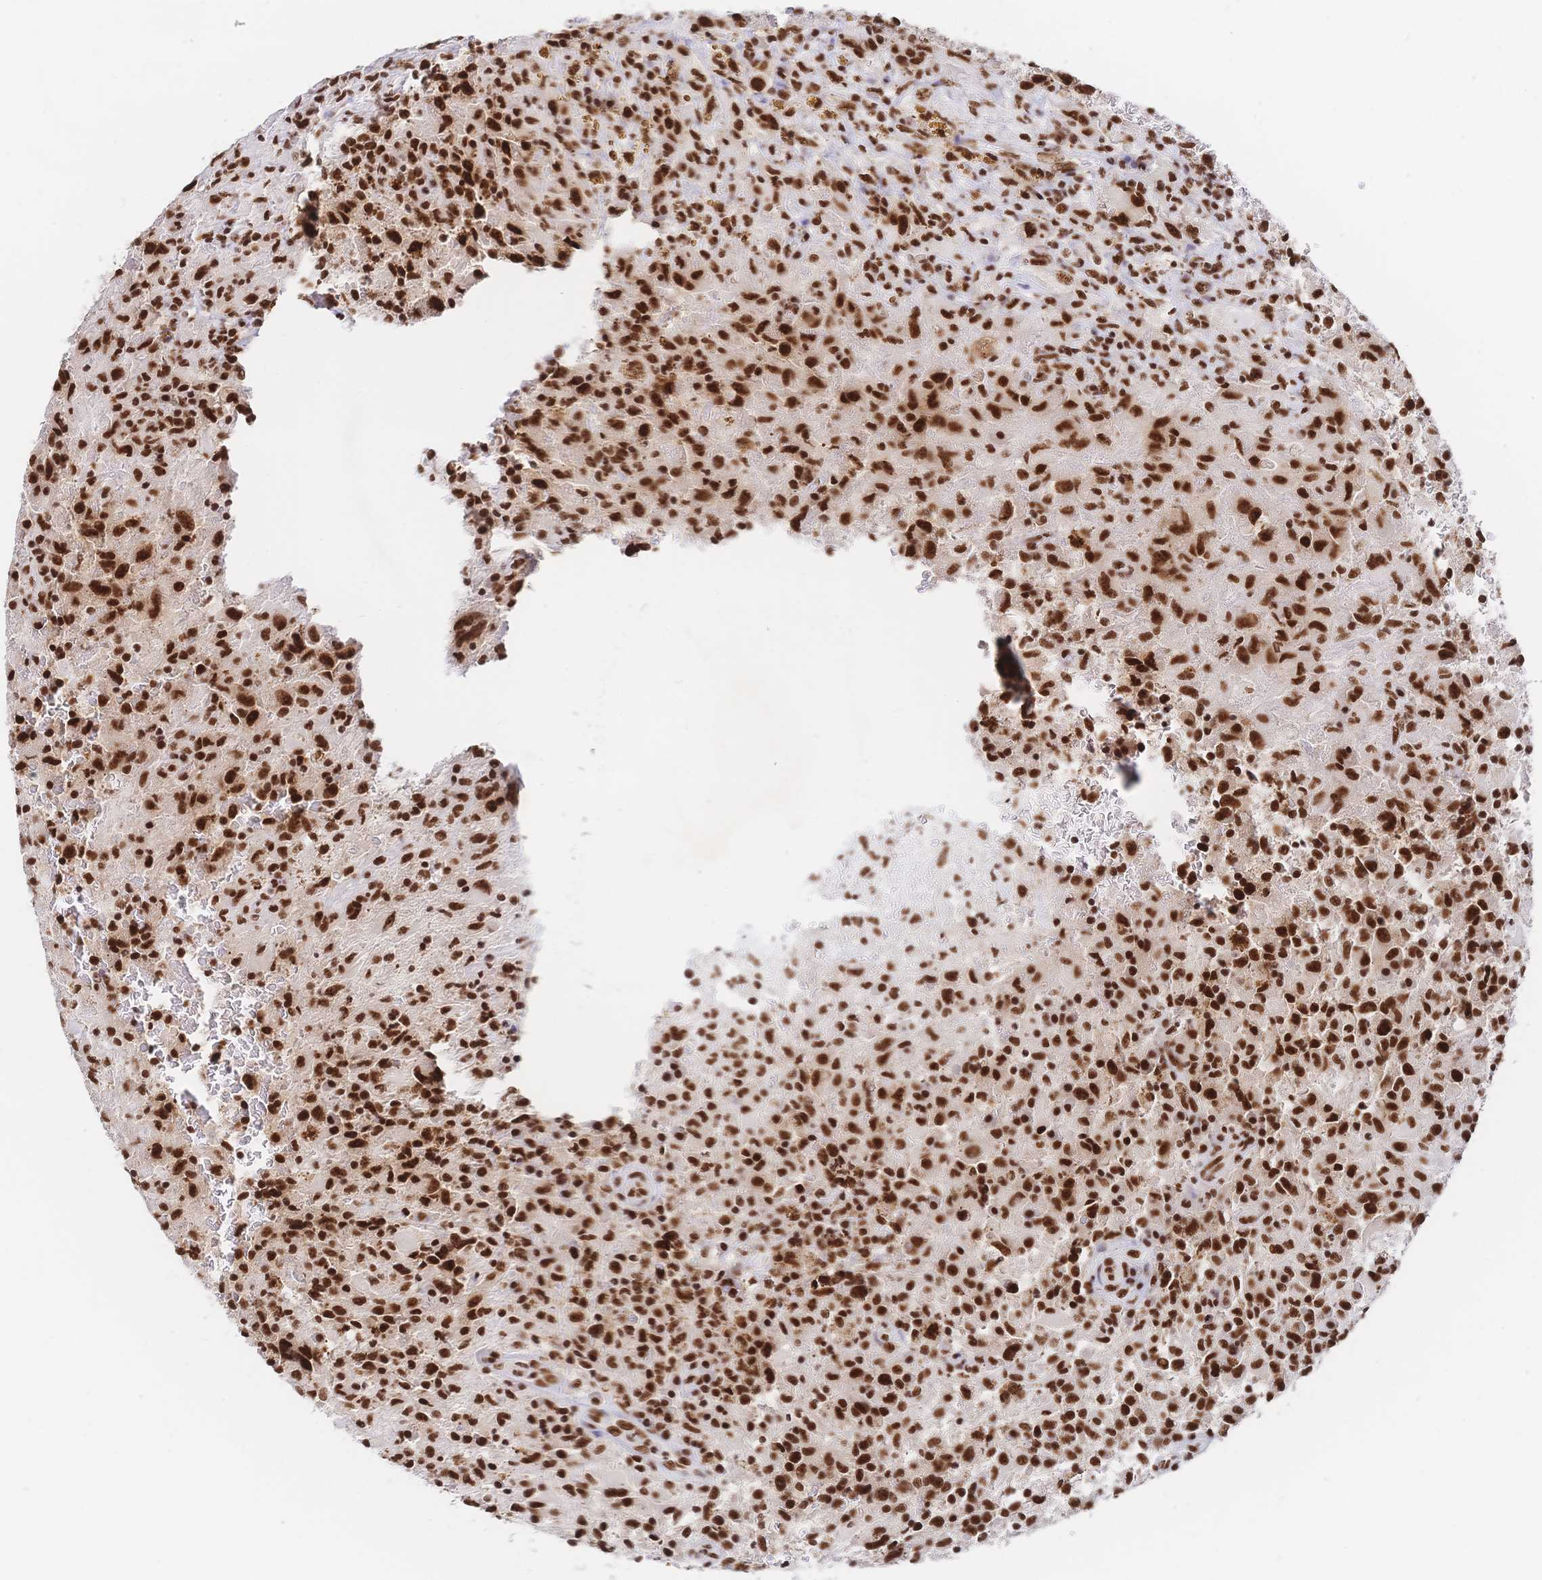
{"staining": {"intensity": "strong", "quantity": ">75%", "location": "nuclear"}, "tissue": "glioma", "cell_type": "Tumor cells", "image_type": "cancer", "snomed": [{"axis": "morphology", "description": "Glioma, malignant, High grade"}, {"axis": "topography", "description": "Brain"}], "caption": "Glioma stained for a protein (brown) exhibits strong nuclear positive staining in about >75% of tumor cells.", "gene": "SRSF1", "patient": {"sex": "male", "age": 68}}